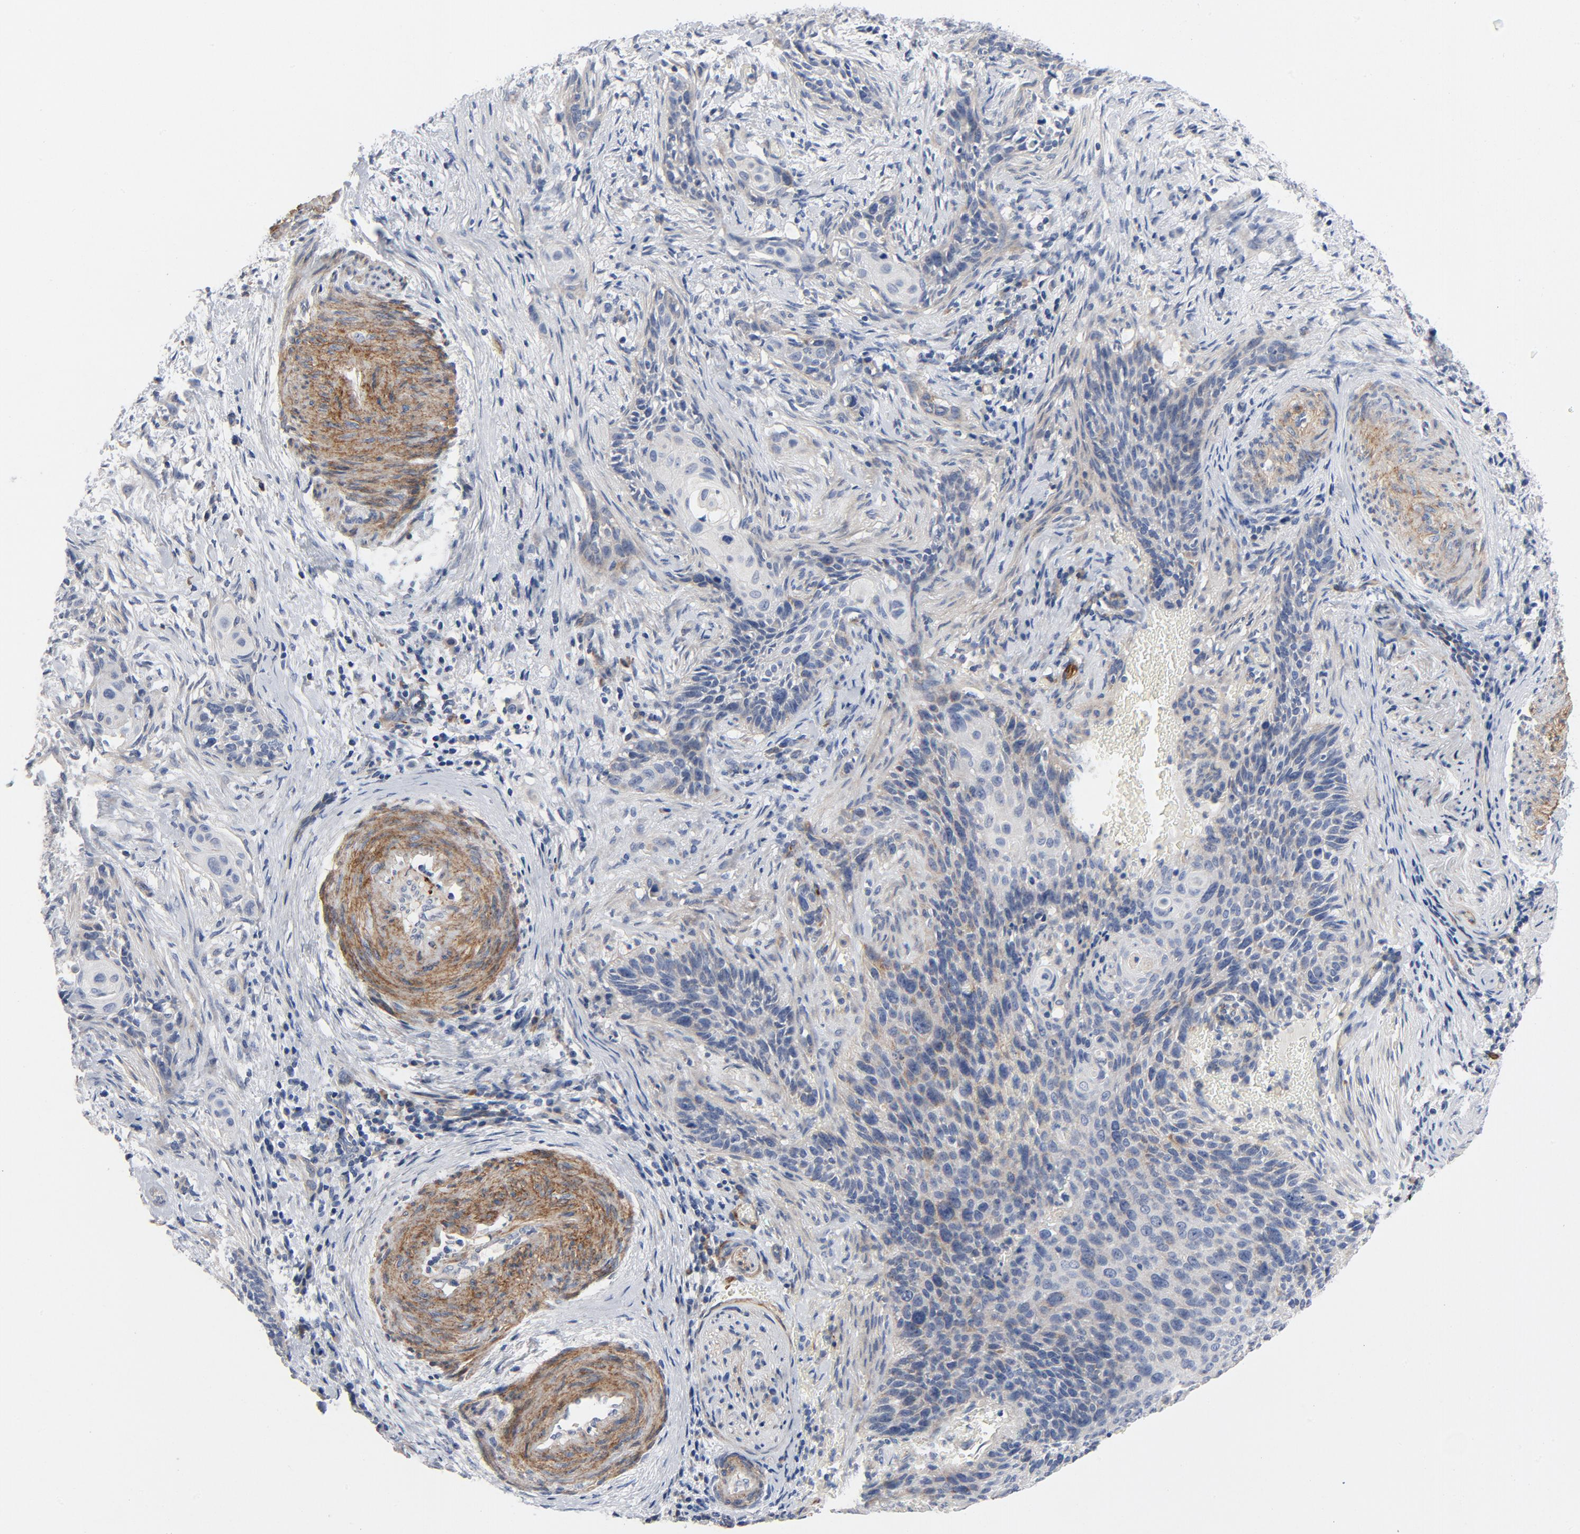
{"staining": {"intensity": "negative", "quantity": "none", "location": "none"}, "tissue": "cervical cancer", "cell_type": "Tumor cells", "image_type": "cancer", "snomed": [{"axis": "morphology", "description": "Squamous cell carcinoma, NOS"}, {"axis": "topography", "description": "Cervix"}], "caption": "Cervical squamous cell carcinoma was stained to show a protein in brown. There is no significant staining in tumor cells.", "gene": "LAMC1", "patient": {"sex": "female", "age": 33}}